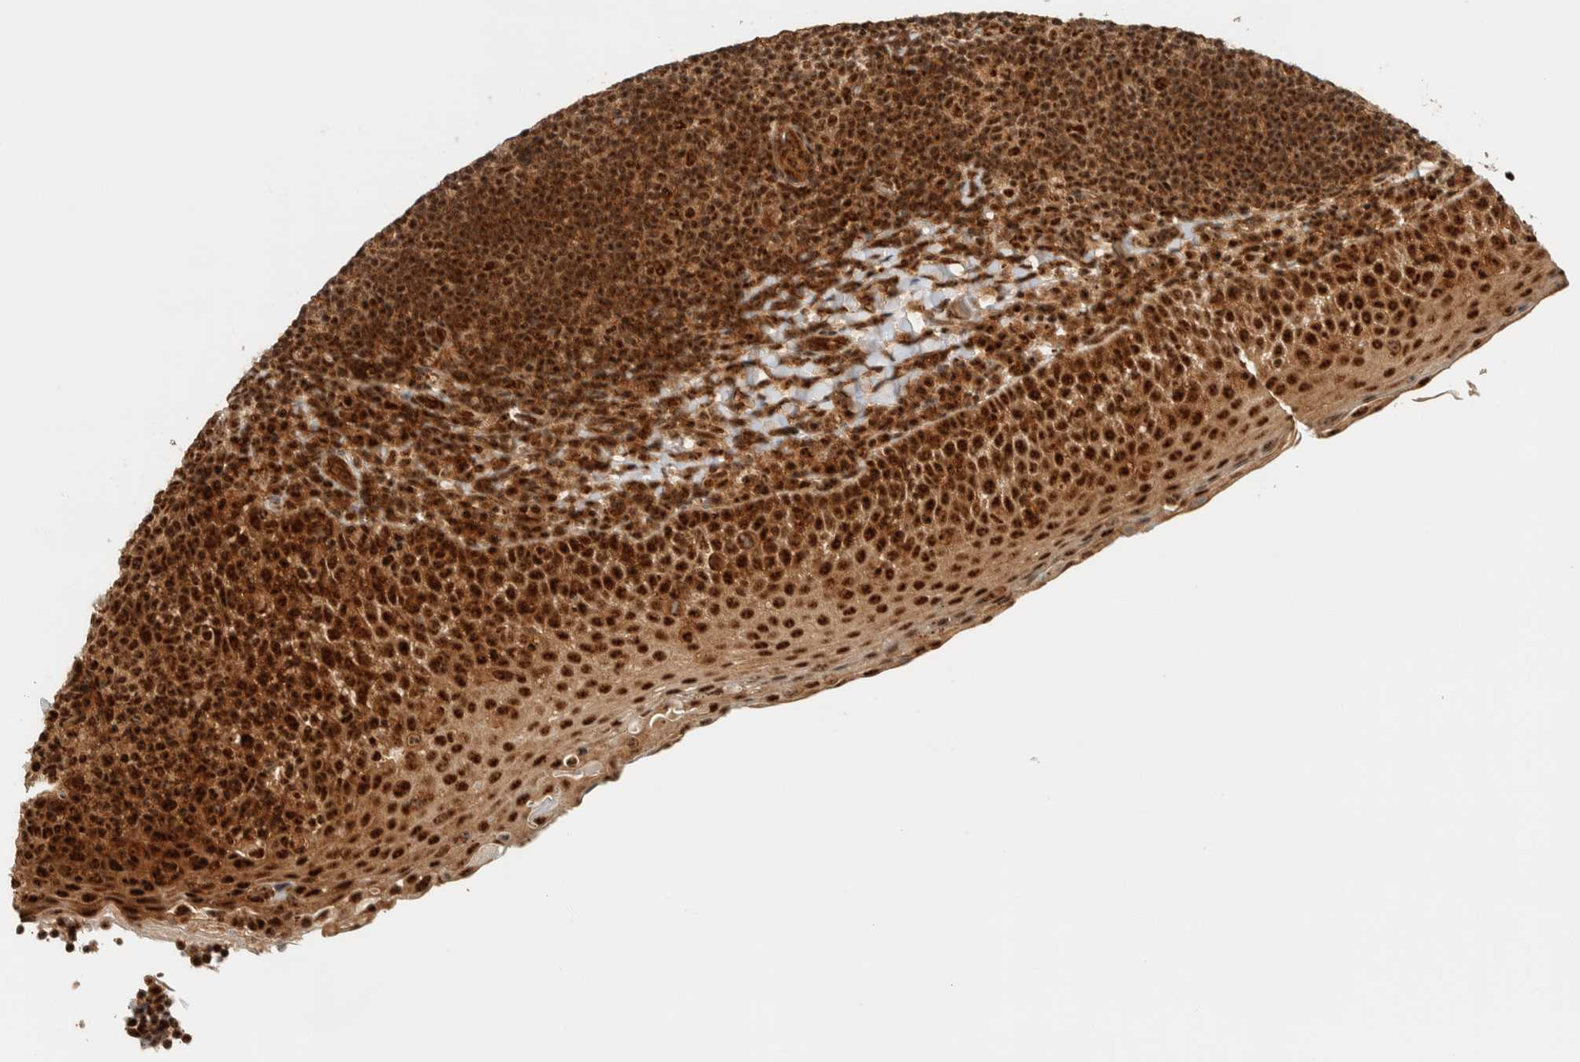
{"staining": {"intensity": "moderate", "quantity": ">75%", "location": "nuclear"}, "tissue": "tonsil", "cell_type": "Germinal center cells", "image_type": "normal", "snomed": [{"axis": "morphology", "description": "Normal tissue, NOS"}, {"axis": "topography", "description": "Tonsil"}], "caption": "Immunohistochemical staining of normal human tonsil reveals medium levels of moderate nuclear staining in approximately >75% of germinal center cells. (brown staining indicates protein expression, while blue staining denotes nuclei).", "gene": "SIK1", "patient": {"sex": "male", "age": 17}}